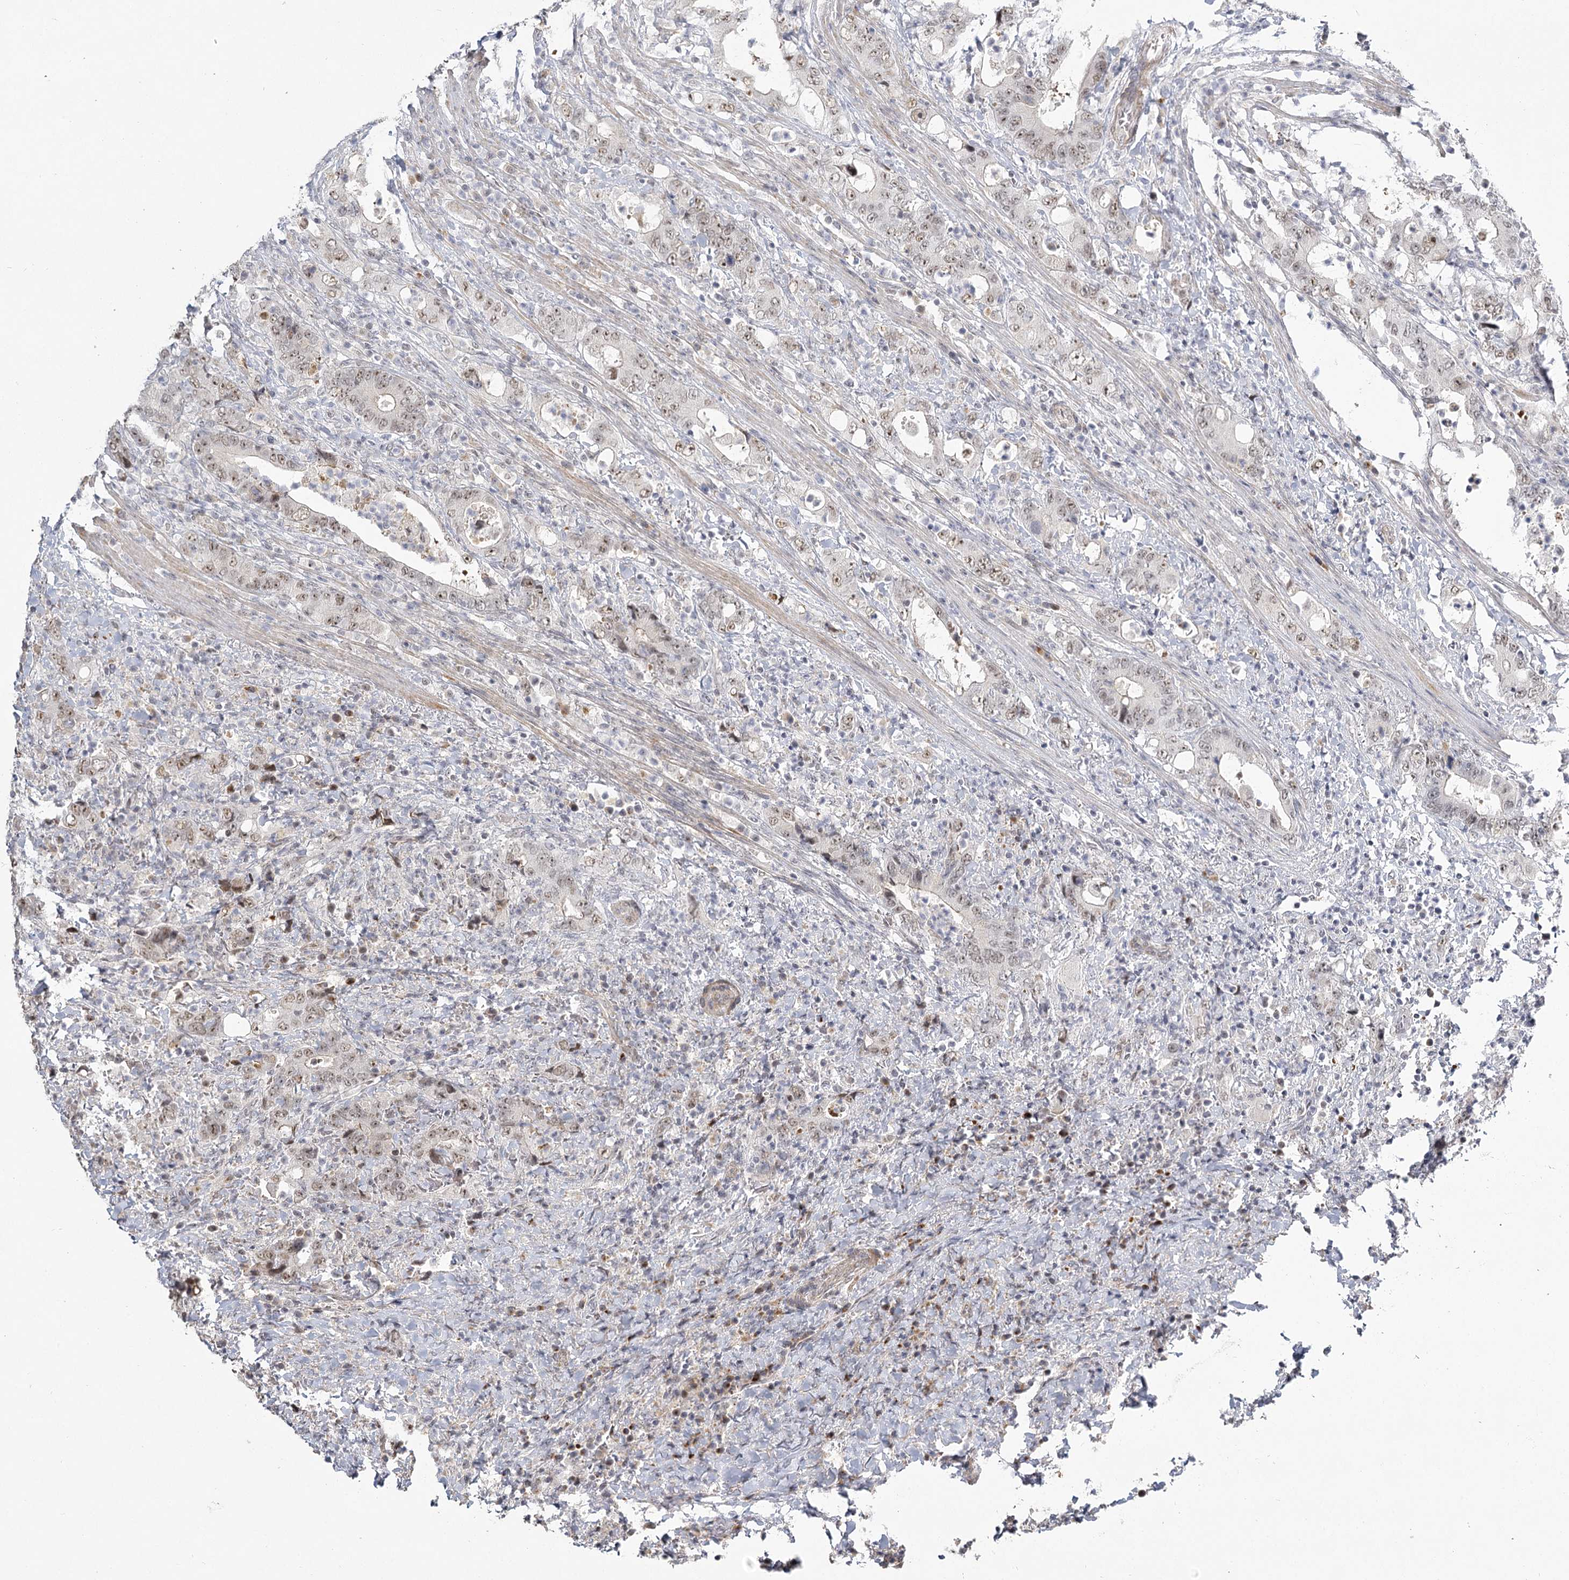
{"staining": {"intensity": "moderate", "quantity": ">75%", "location": "nuclear"}, "tissue": "colorectal cancer", "cell_type": "Tumor cells", "image_type": "cancer", "snomed": [{"axis": "morphology", "description": "Adenocarcinoma, NOS"}, {"axis": "topography", "description": "Colon"}], "caption": "This micrograph shows immunohistochemistry (IHC) staining of human colorectal adenocarcinoma, with medium moderate nuclear positivity in about >75% of tumor cells.", "gene": "EXOSC7", "patient": {"sex": "female", "age": 75}}